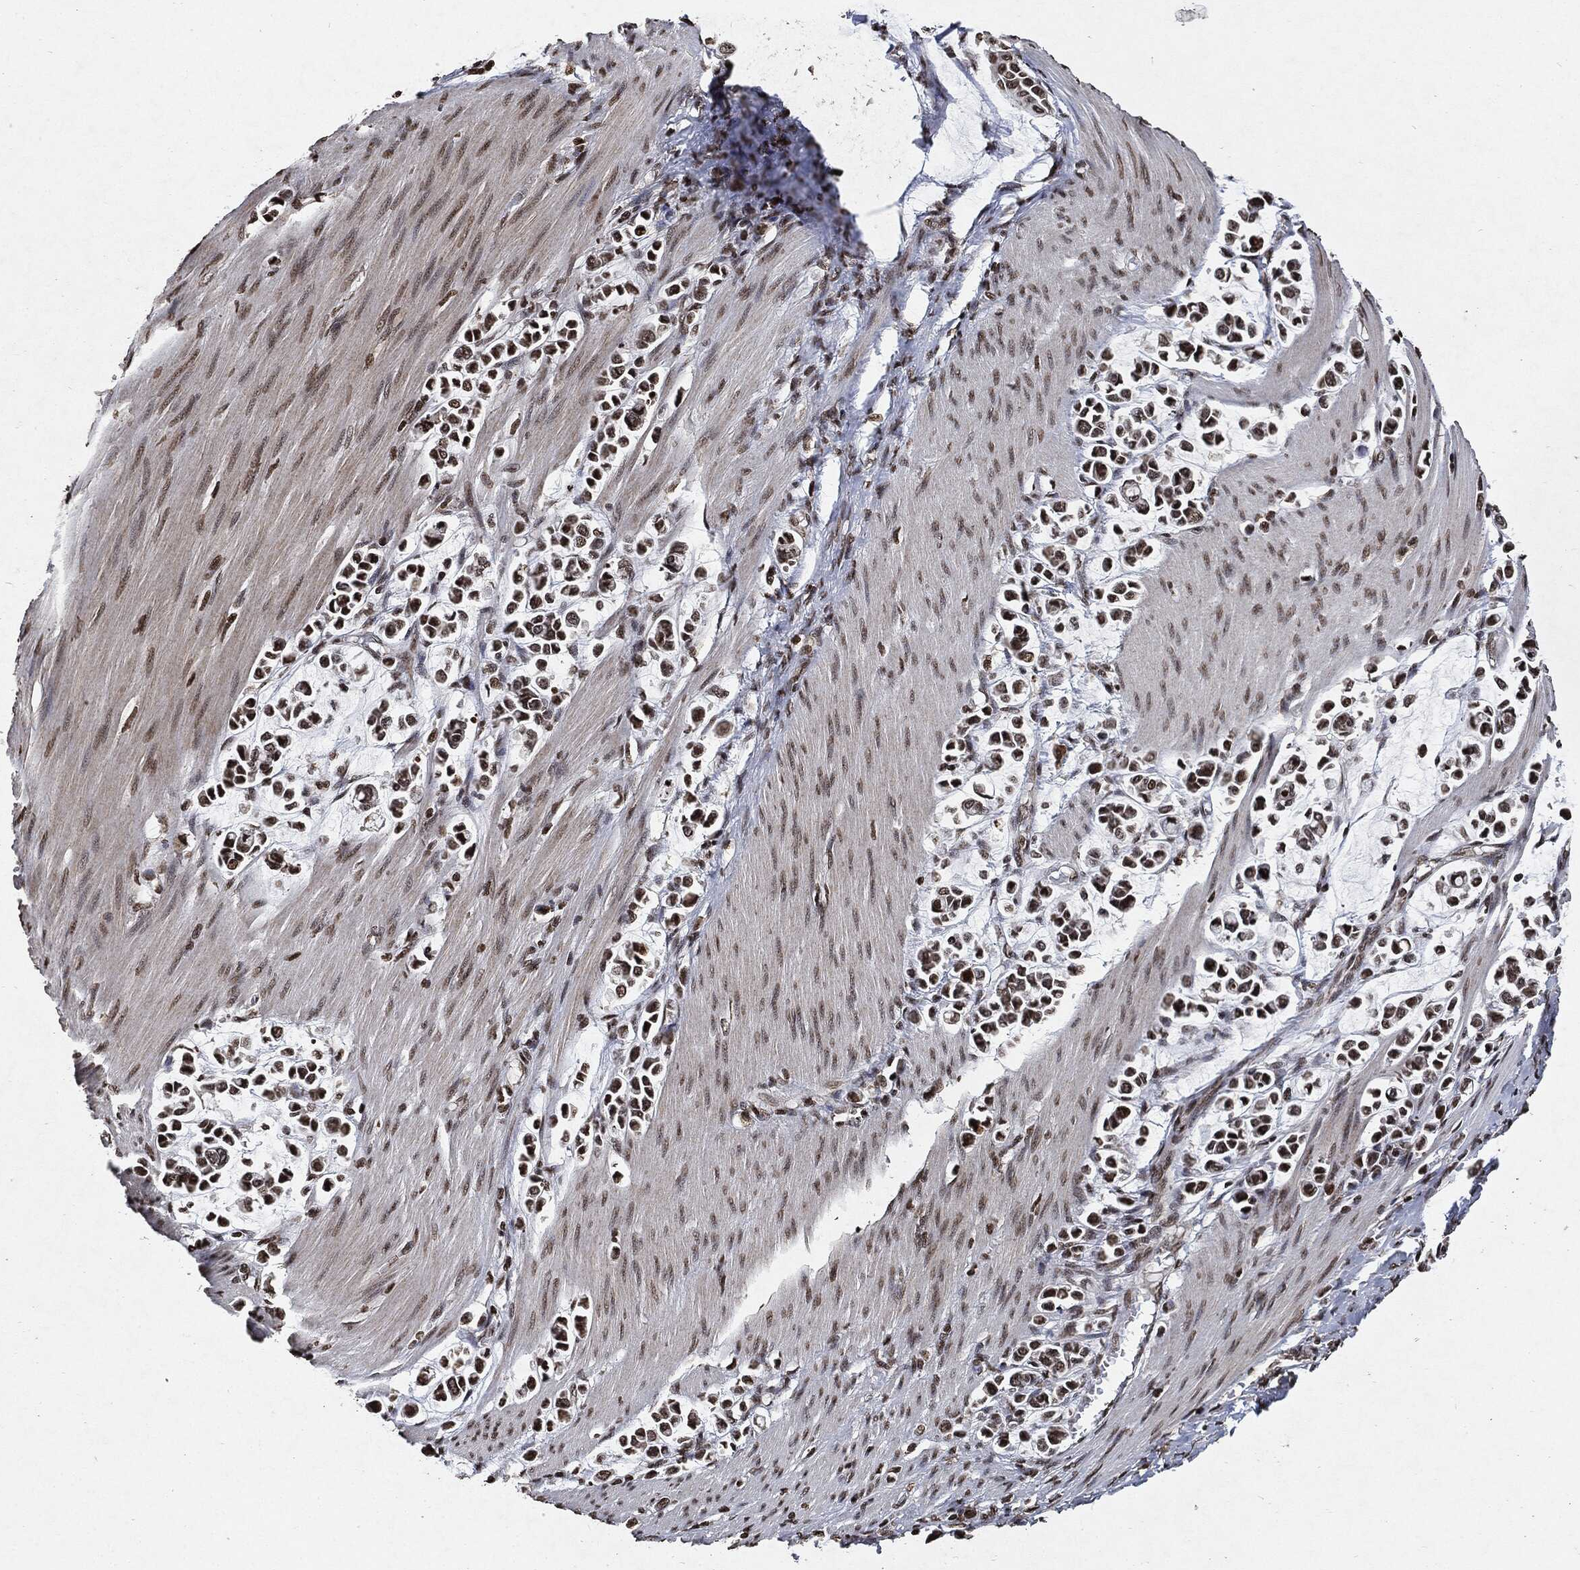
{"staining": {"intensity": "moderate", "quantity": "25%-75%", "location": "nuclear"}, "tissue": "stomach cancer", "cell_type": "Tumor cells", "image_type": "cancer", "snomed": [{"axis": "morphology", "description": "Adenocarcinoma, NOS"}, {"axis": "topography", "description": "Stomach"}], "caption": "A high-resolution photomicrograph shows immunohistochemistry staining of stomach cancer, which reveals moderate nuclear positivity in about 25%-75% of tumor cells. The staining was performed using DAB (3,3'-diaminobenzidine) to visualize the protein expression in brown, while the nuclei were stained in blue with hematoxylin (Magnification: 20x).", "gene": "JUN", "patient": {"sex": "male", "age": 82}}